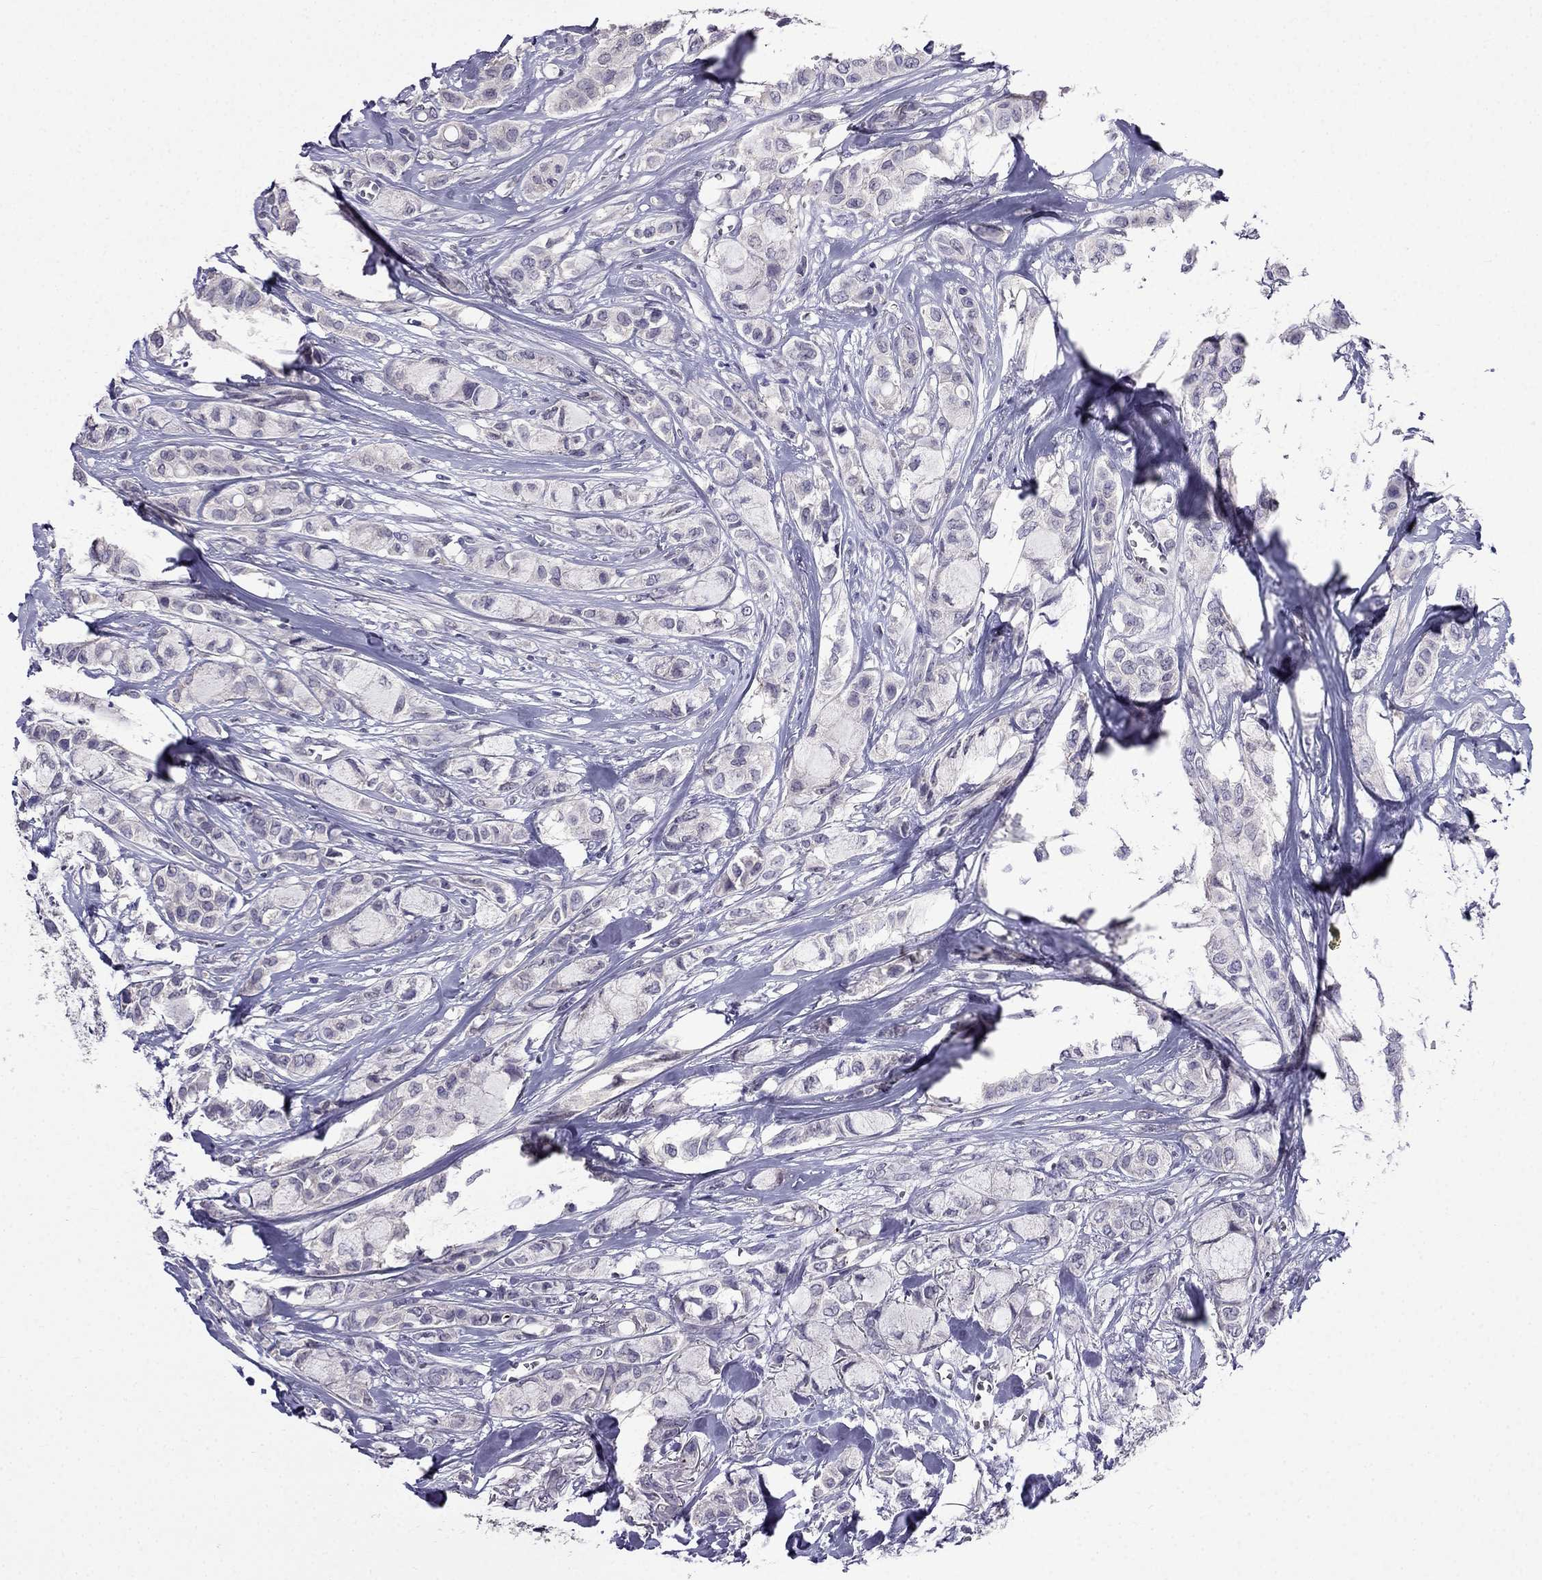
{"staining": {"intensity": "negative", "quantity": "none", "location": "none"}, "tissue": "breast cancer", "cell_type": "Tumor cells", "image_type": "cancer", "snomed": [{"axis": "morphology", "description": "Duct carcinoma"}, {"axis": "topography", "description": "Breast"}], "caption": "Photomicrograph shows no significant protein expression in tumor cells of breast cancer. (DAB immunohistochemistry (IHC) with hematoxylin counter stain).", "gene": "AQP9", "patient": {"sex": "female", "age": 85}}